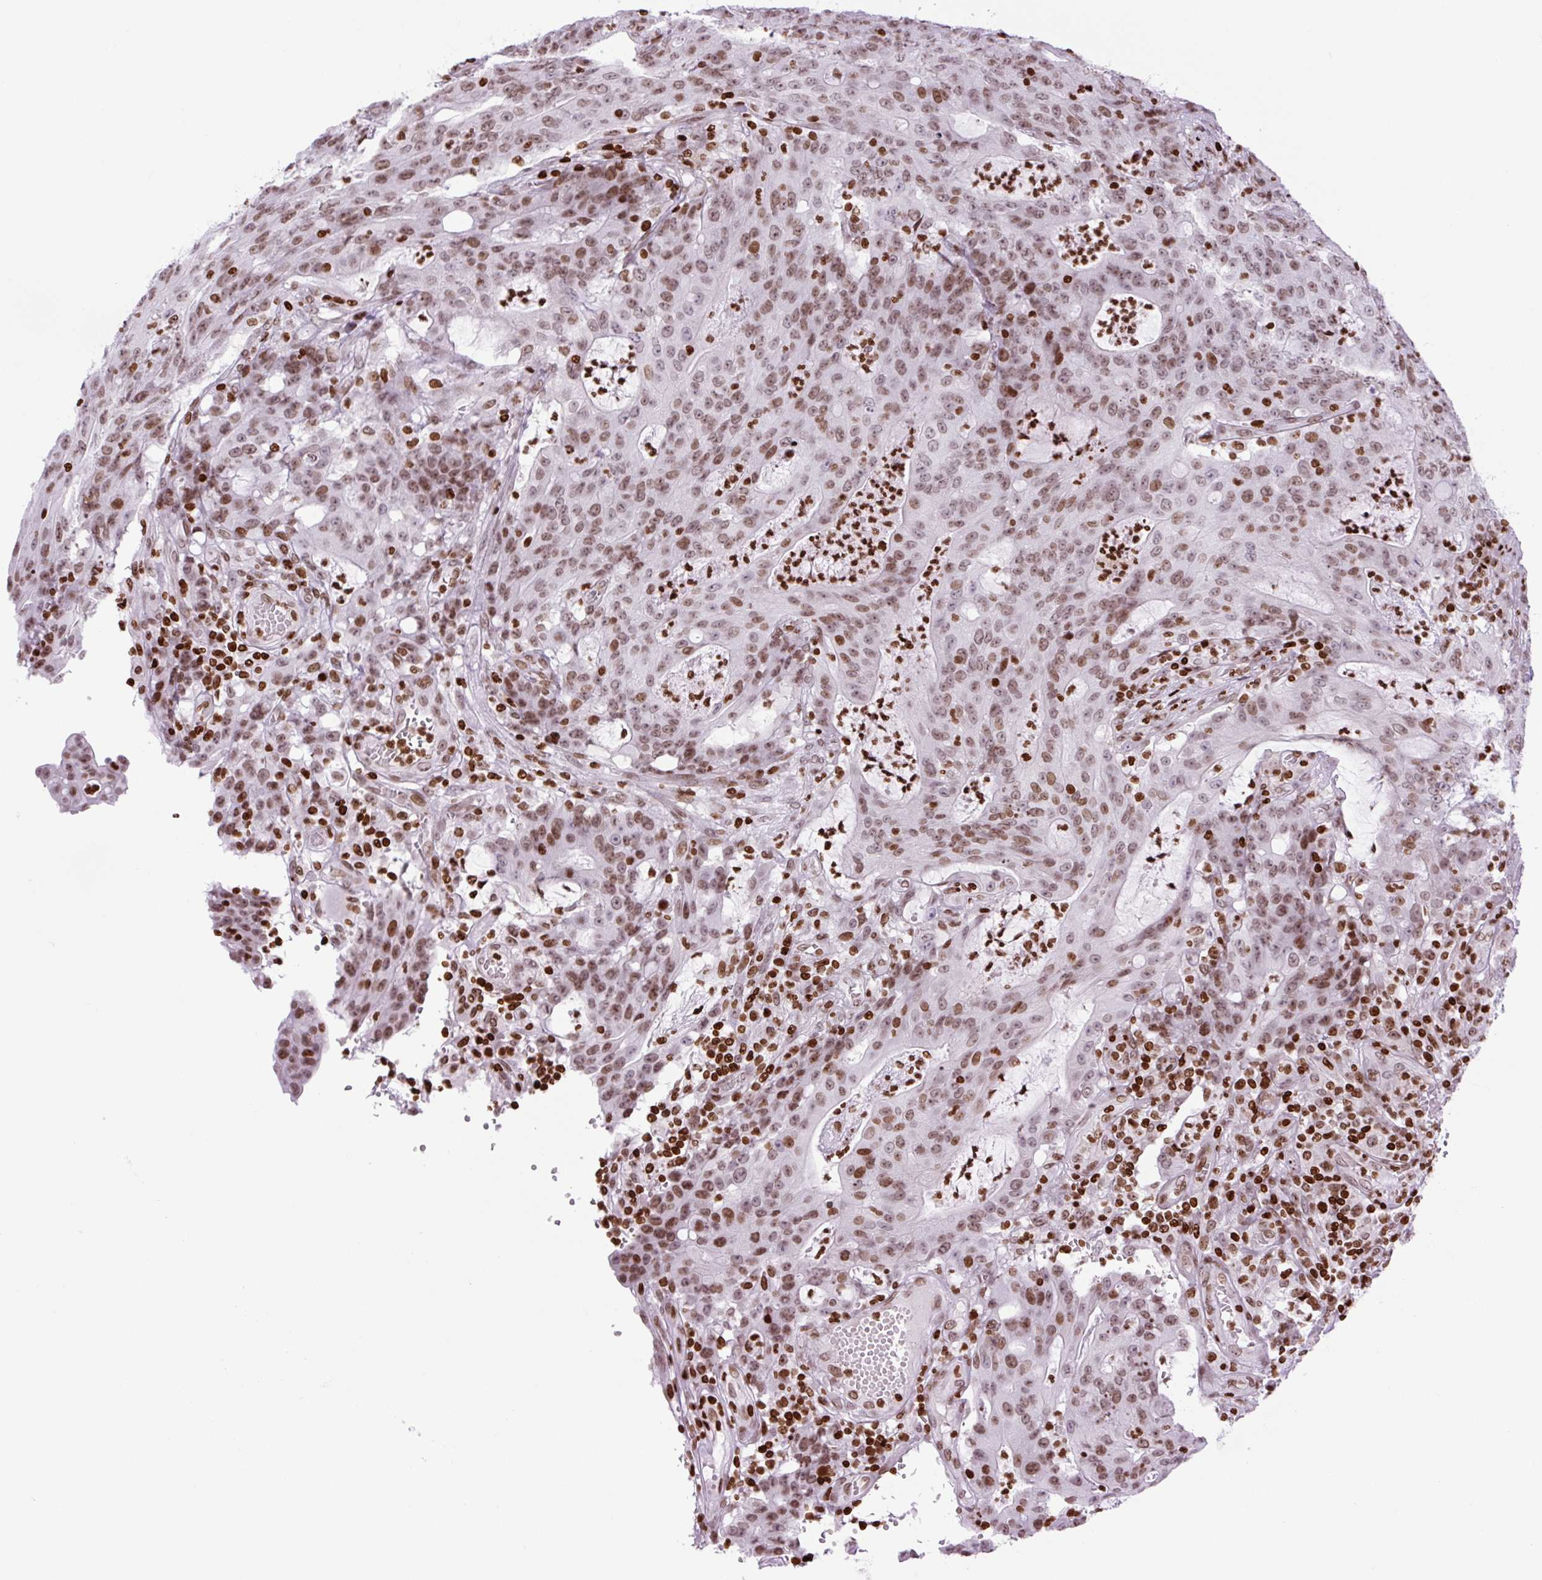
{"staining": {"intensity": "moderate", "quantity": ">75%", "location": "nuclear"}, "tissue": "colorectal cancer", "cell_type": "Tumor cells", "image_type": "cancer", "snomed": [{"axis": "morphology", "description": "Adenocarcinoma, NOS"}, {"axis": "topography", "description": "Colon"}], "caption": "This histopathology image demonstrates colorectal cancer stained with IHC to label a protein in brown. The nuclear of tumor cells show moderate positivity for the protein. Nuclei are counter-stained blue.", "gene": "H1-3", "patient": {"sex": "male", "age": 83}}